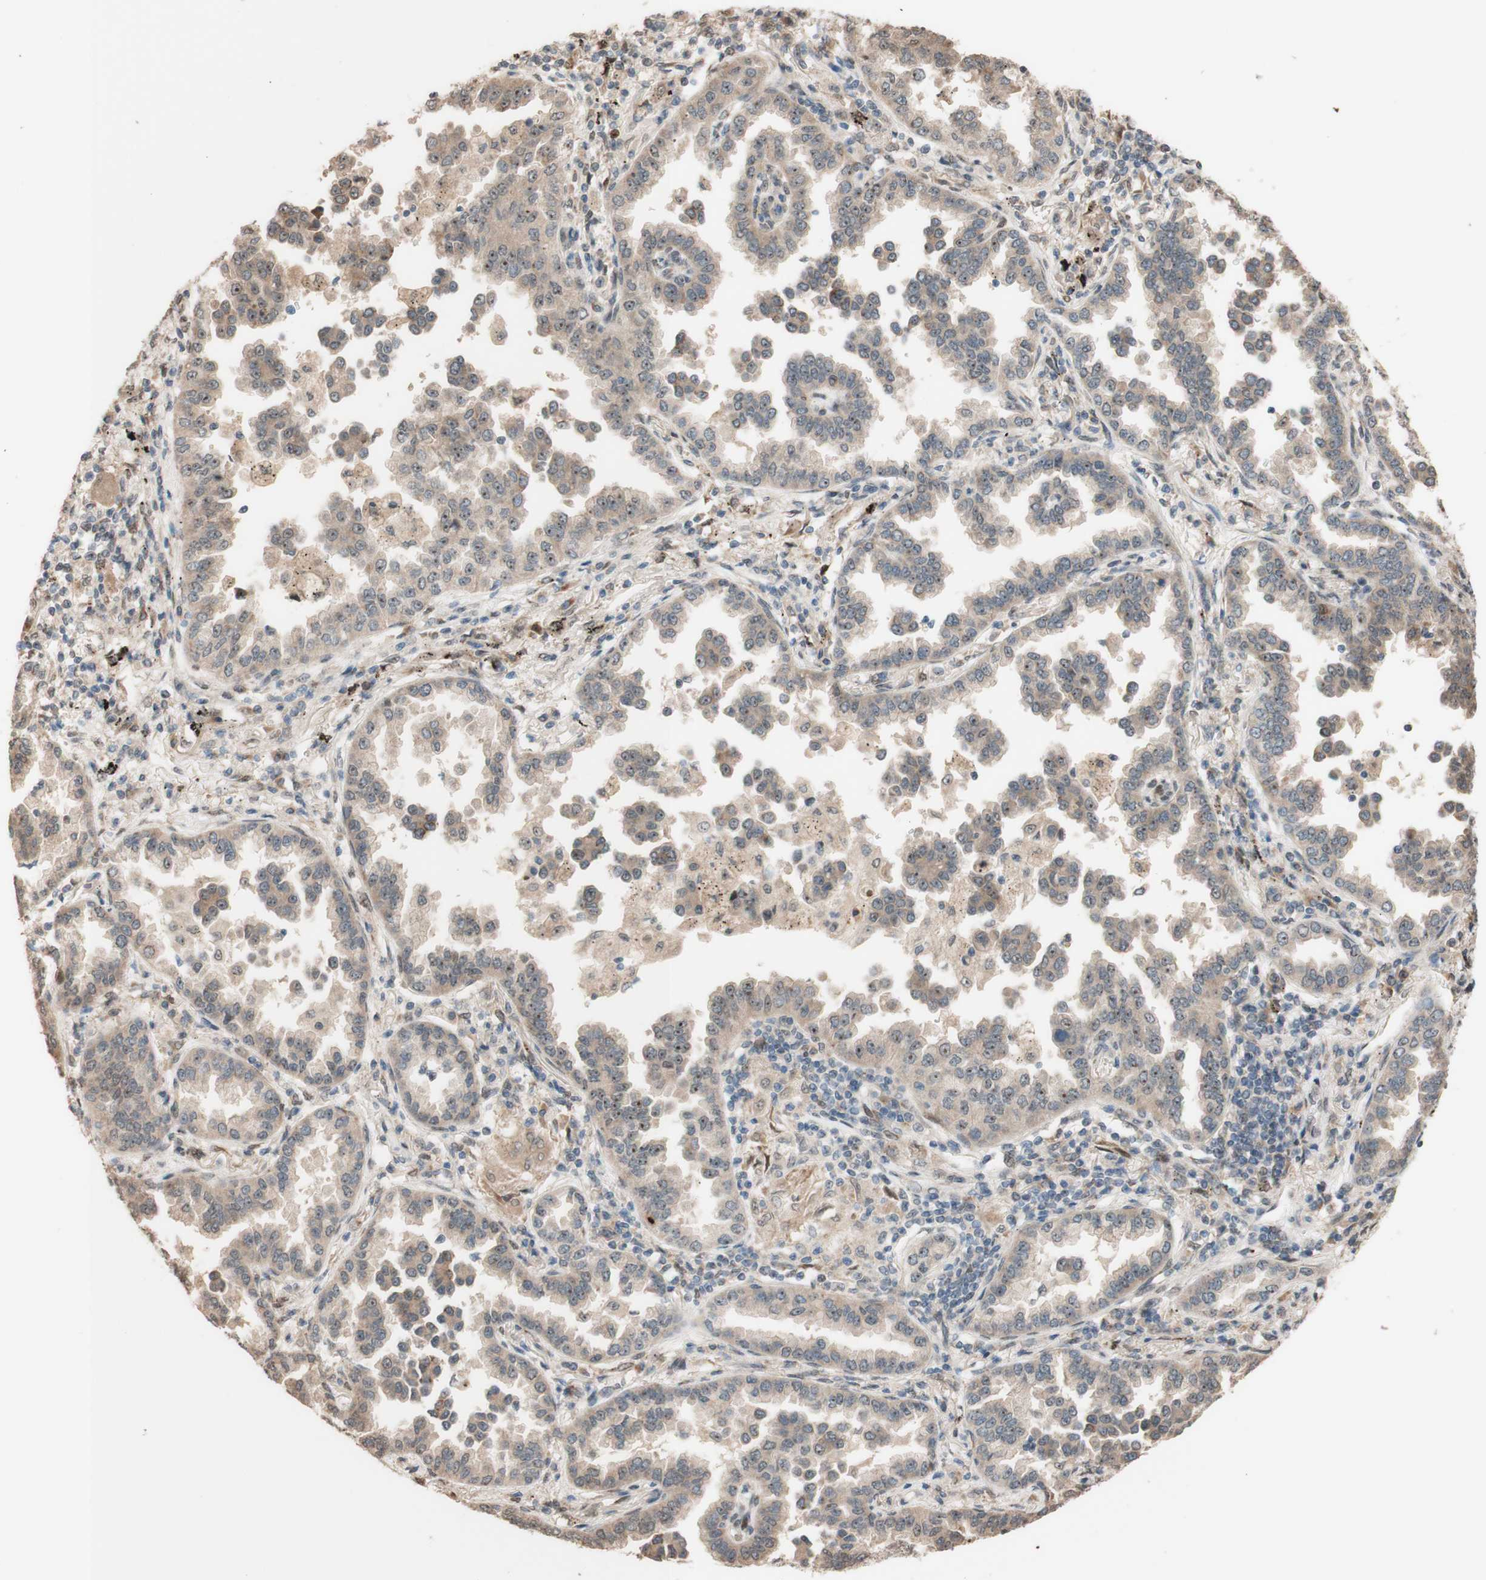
{"staining": {"intensity": "weak", "quantity": "25%-75%", "location": "cytoplasmic/membranous"}, "tissue": "lung cancer", "cell_type": "Tumor cells", "image_type": "cancer", "snomed": [{"axis": "morphology", "description": "Normal tissue, NOS"}, {"axis": "morphology", "description": "Adenocarcinoma, NOS"}, {"axis": "topography", "description": "Lung"}], "caption": "This image demonstrates lung adenocarcinoma stained with IHC to label a protein in brown. The cytoplasmic/membranous of tumor cells show weak positivity for the protein. Nuclei are counter-stained blue.", "gene": "CCNC", "patient": {"sex": "male", "age": 59}}